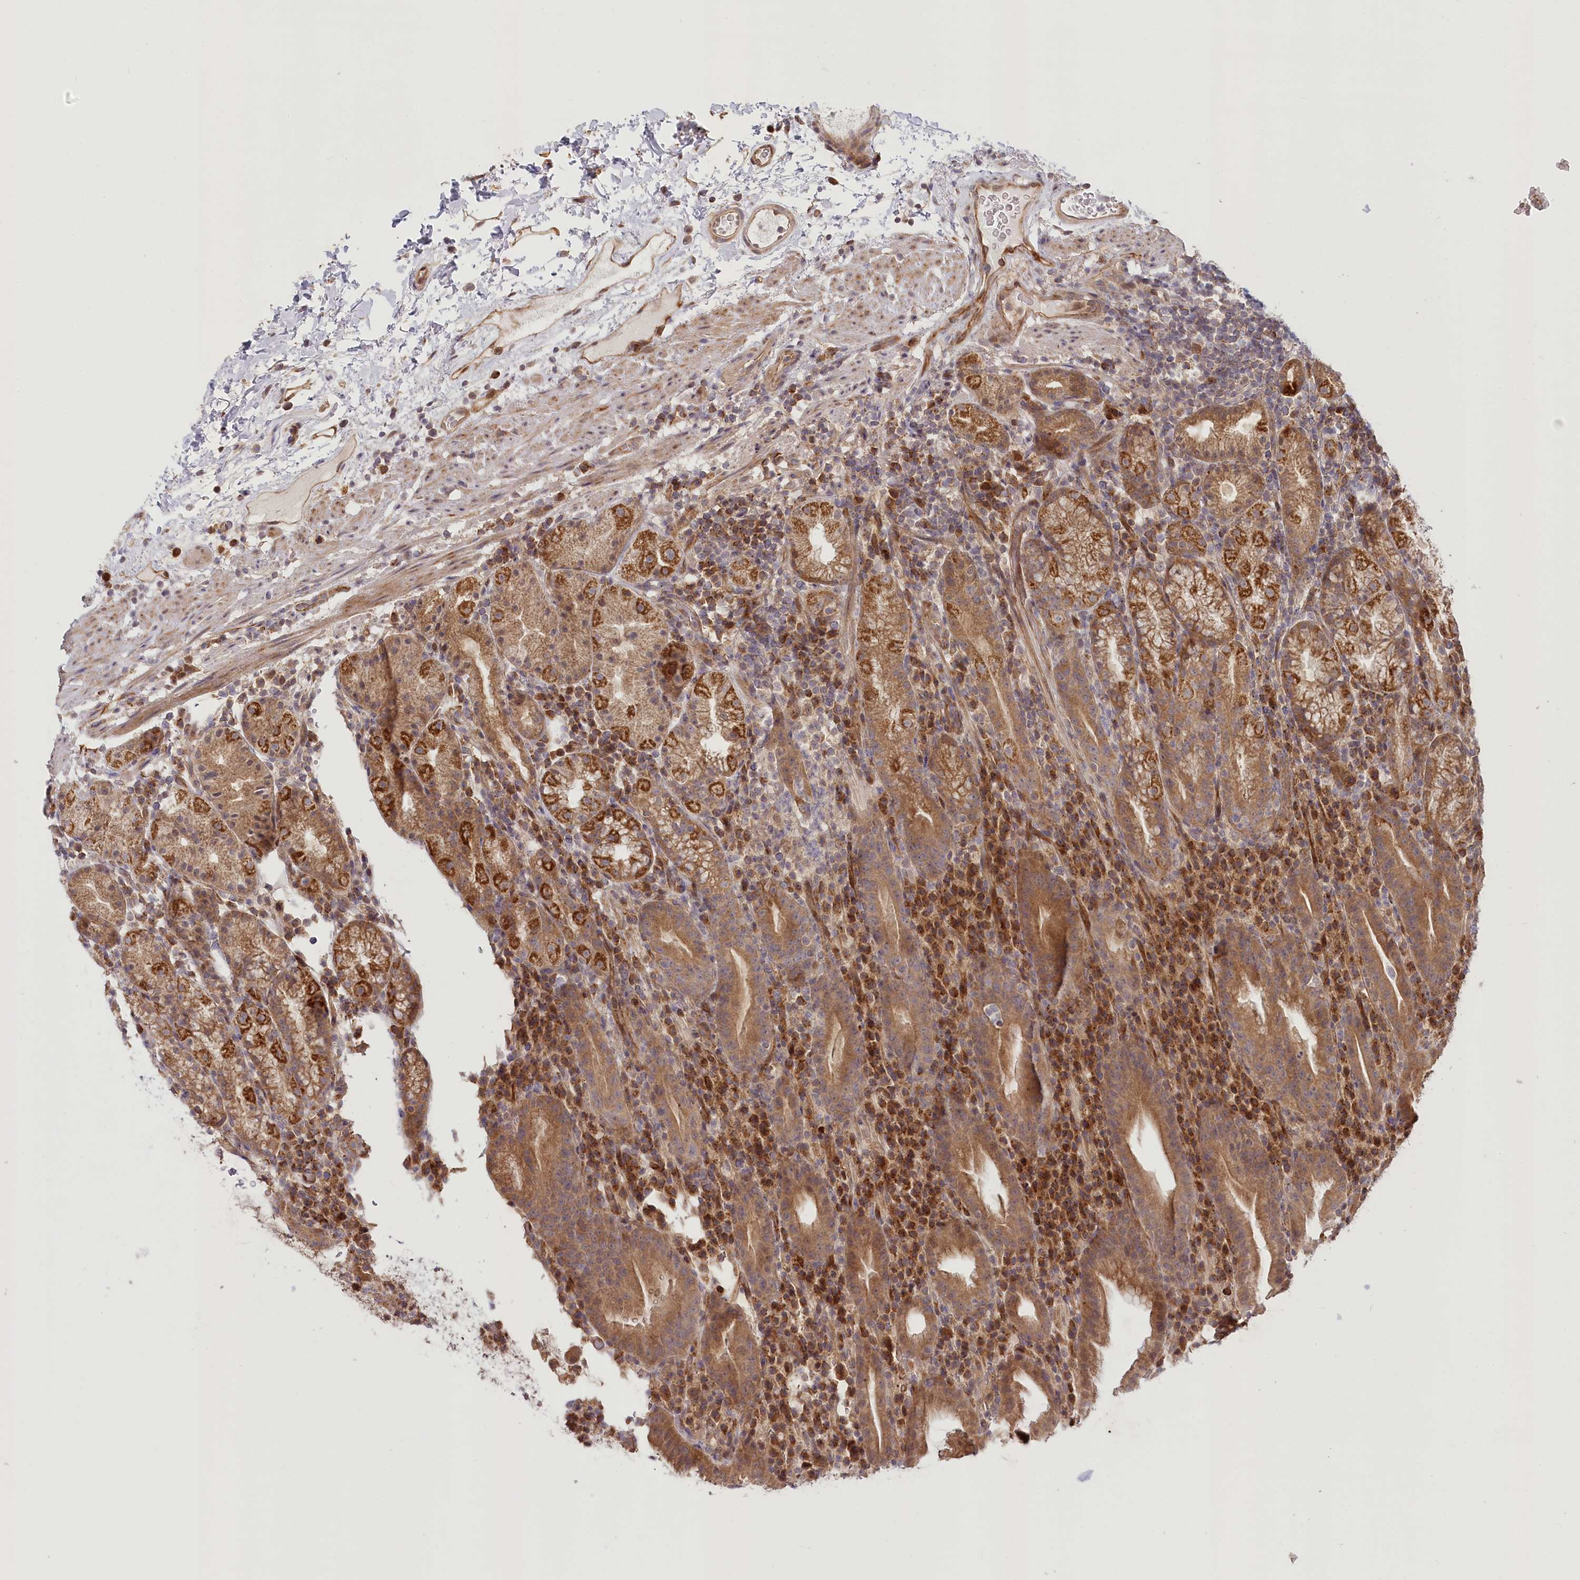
{"staining": {"intensity": "moderate", "quantity": ">75%", "location": "cytoplasmic/membranous"}, "tissue": "stomach", "cell_type": "Glandular cells", "image_type": "normal", "snomed": [{"axis": "morphology", "description": "Normal tissue, NOS"}, {"axis": "morphology", "description": "Inflammation, NOS"}, {"axis": "topography", "description": "Stomach"}], "caption": "Immunohistochemical staining of unremarkable stomach reveals moderate cytoplasmic/membranous protein expression in about >75% of glandular cells.", "gene": "CEP70", "patient": {"sex": "male", "age": 79}}